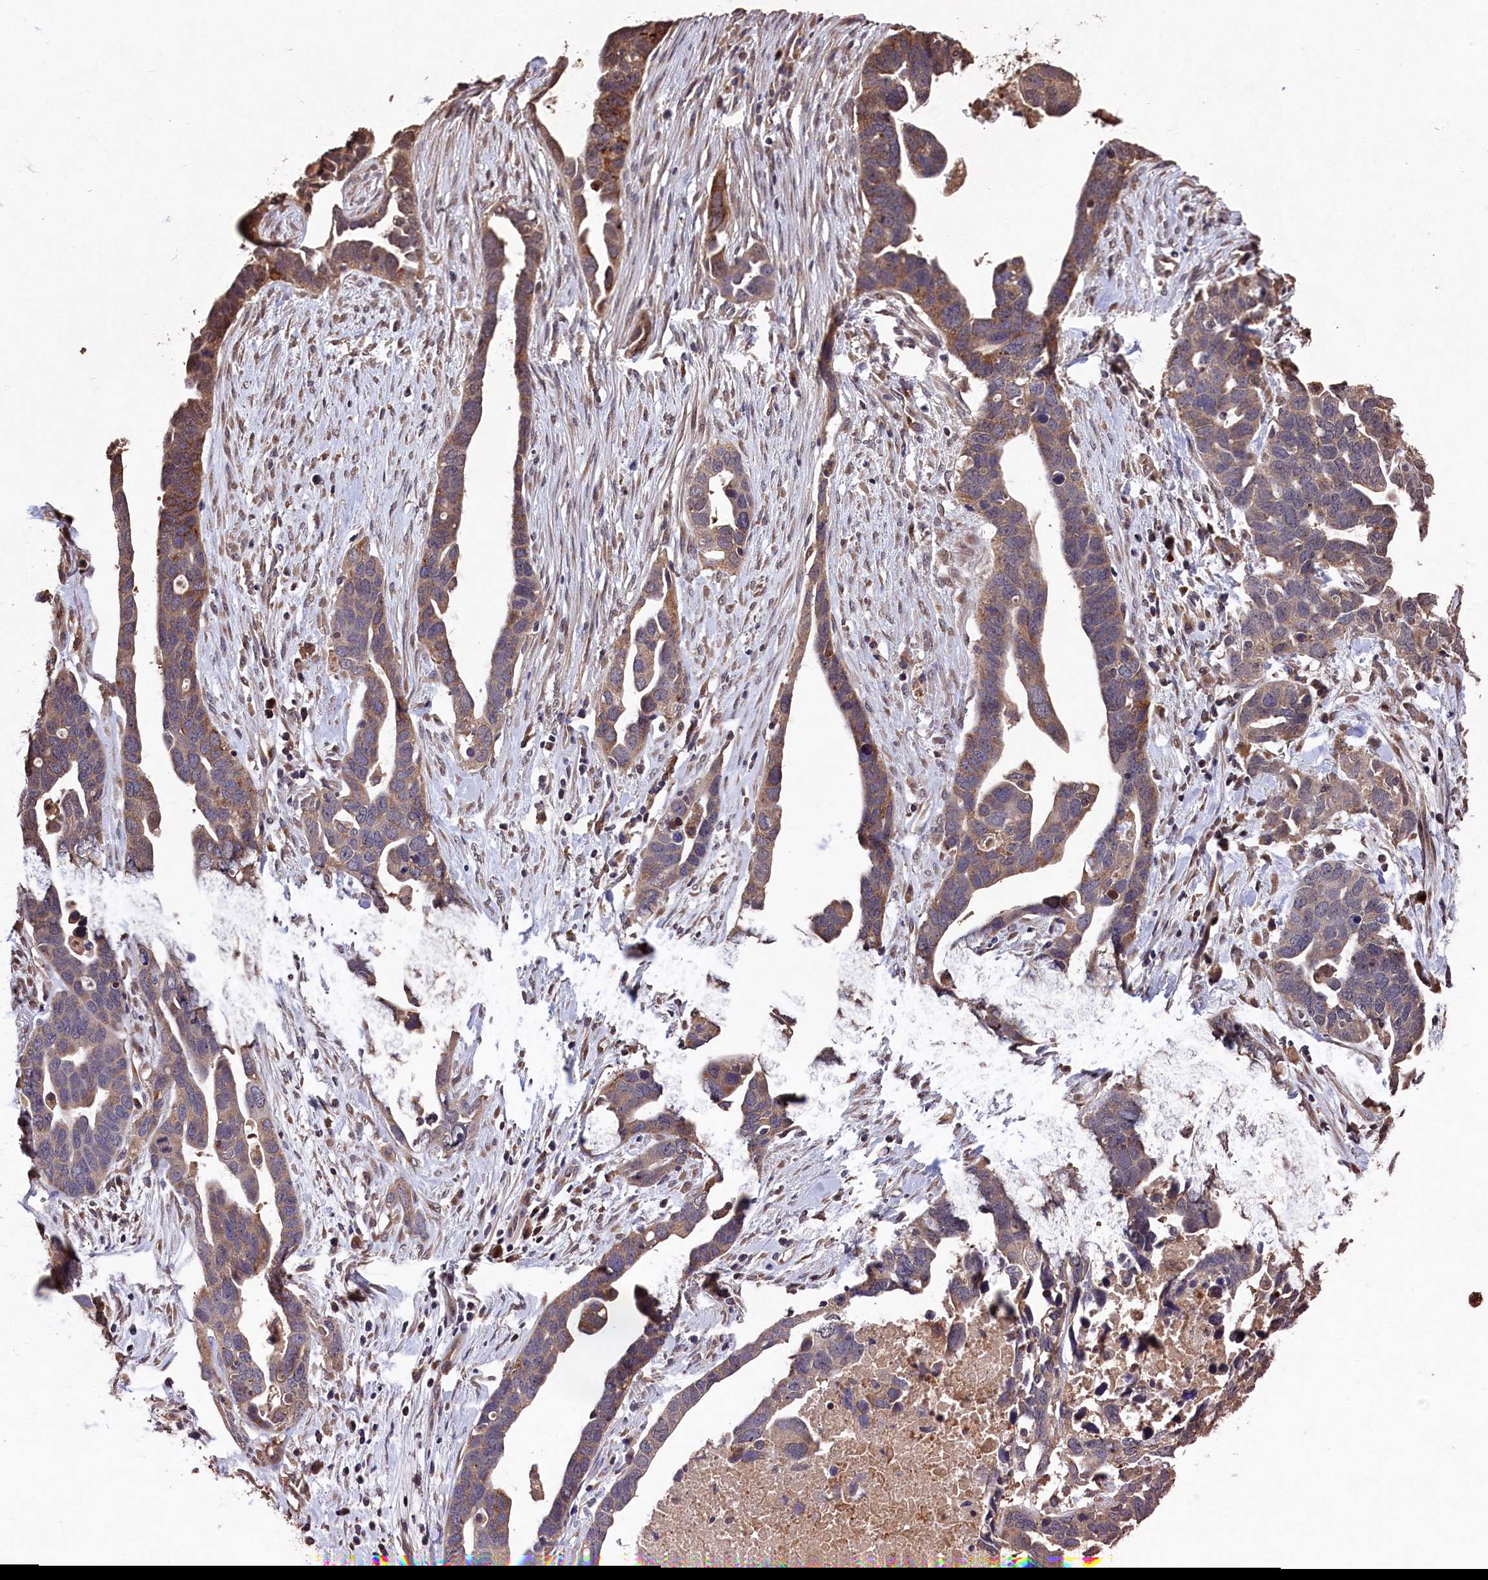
{"staining": {"intensity": "moderate", "quantity": "<25%", "location": "cytoplasmic/membranous"}, "tissue": "ovarian cancer", "cell_type": "Tumor cells", "image_type": "cancer", "snomed": [{"axis": "morphology", "description": "Cystadenocarcinoma, serous, NOS"}, {"axis": "topography", "description": "Ovary"}], "caption": "Brown immunohistochemical staining in human ovarian cancer exhibits moderate cytoplasmic/membranous positivity in about <25% of tumor cells. (DAB (3,3'-diaminobenzidine) = brown stain, brightfield microscopy at high magnification).", "gene": "NAA60", "patient": {"sex": "female", "age": 54}}